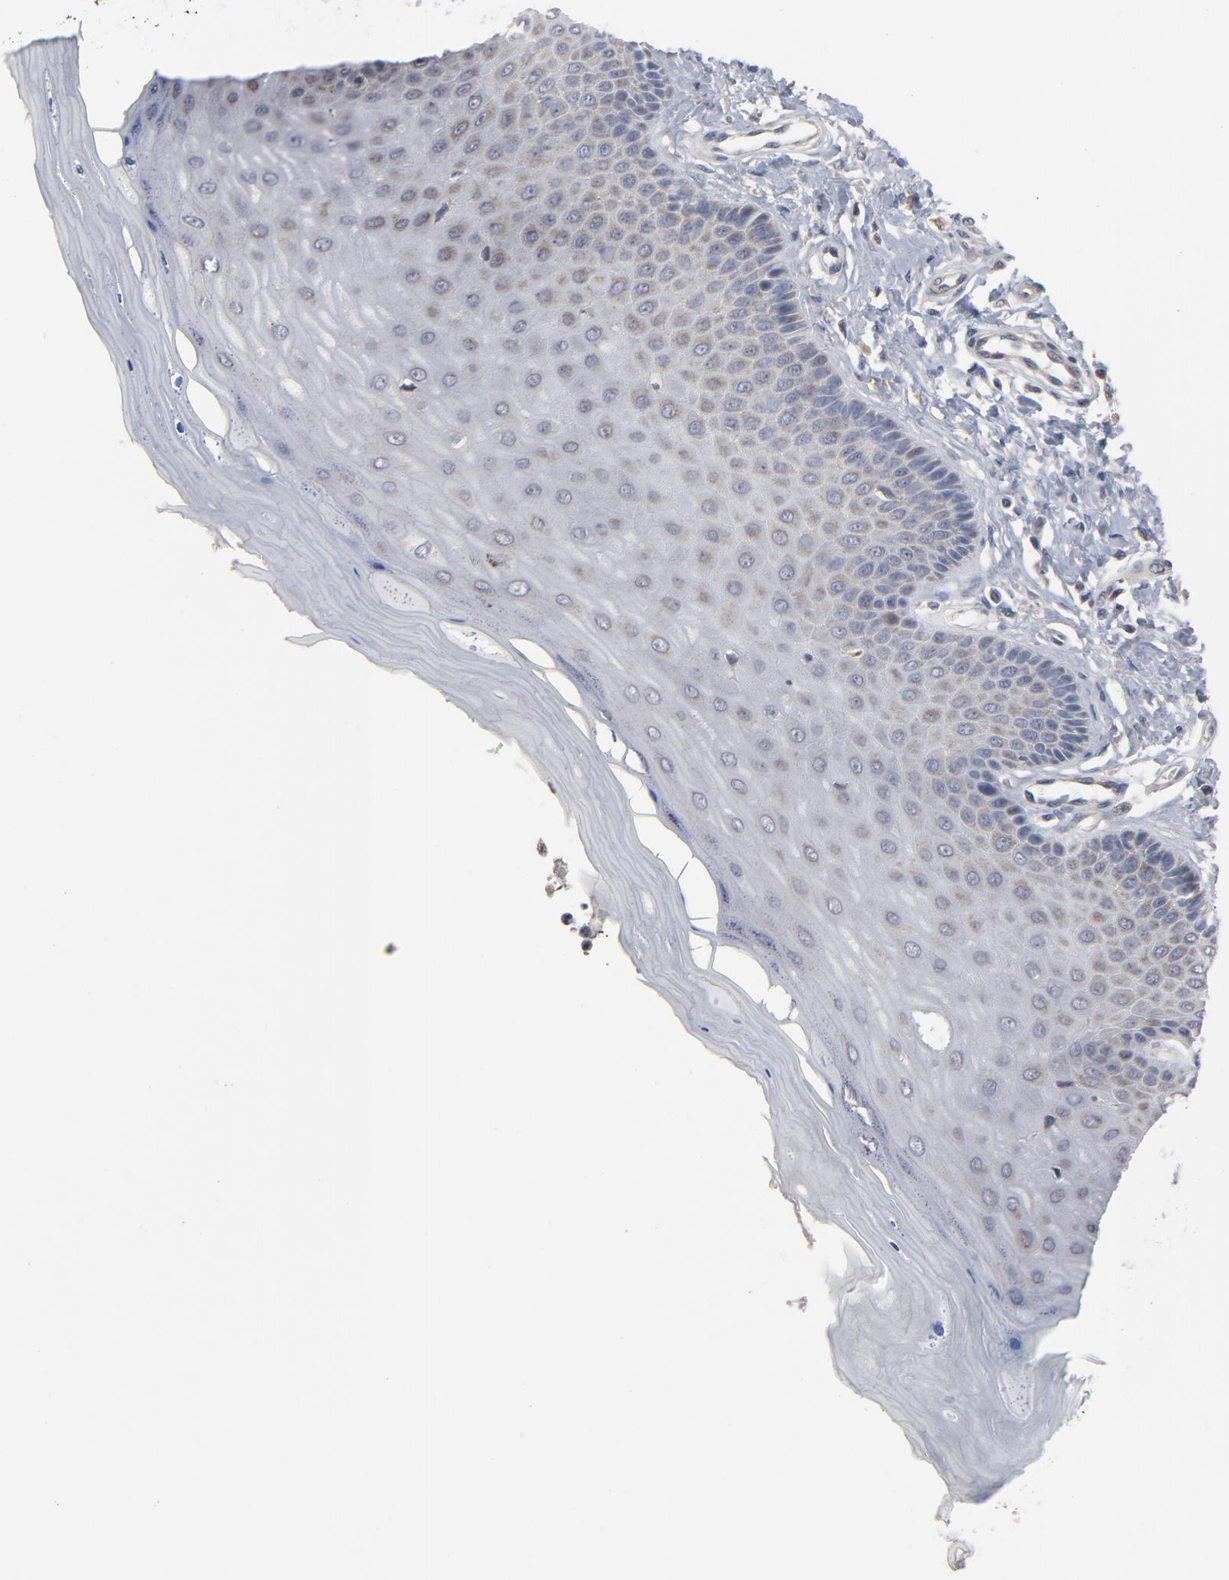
{"staining": {"intensity": "moderate", "quantity": "<25%", "location": "cytoplasmic/membranous"}, "tissue": "cervix", "cell_type": "Glandular cells", "image_type": "normal", "snomed": [{"axis": "morphology", "description": "Normal tissue, NOS"}, {"axis": "topography", "description": "Cervix"}], "caption": "Glandular cells exhibit low levels of moderate cytoplasmic/membranous staining in about <25% of cells in unremarkable cervix.", "gene": "PPP1R1B", "patient": {"sex": "female", "age": 55}}